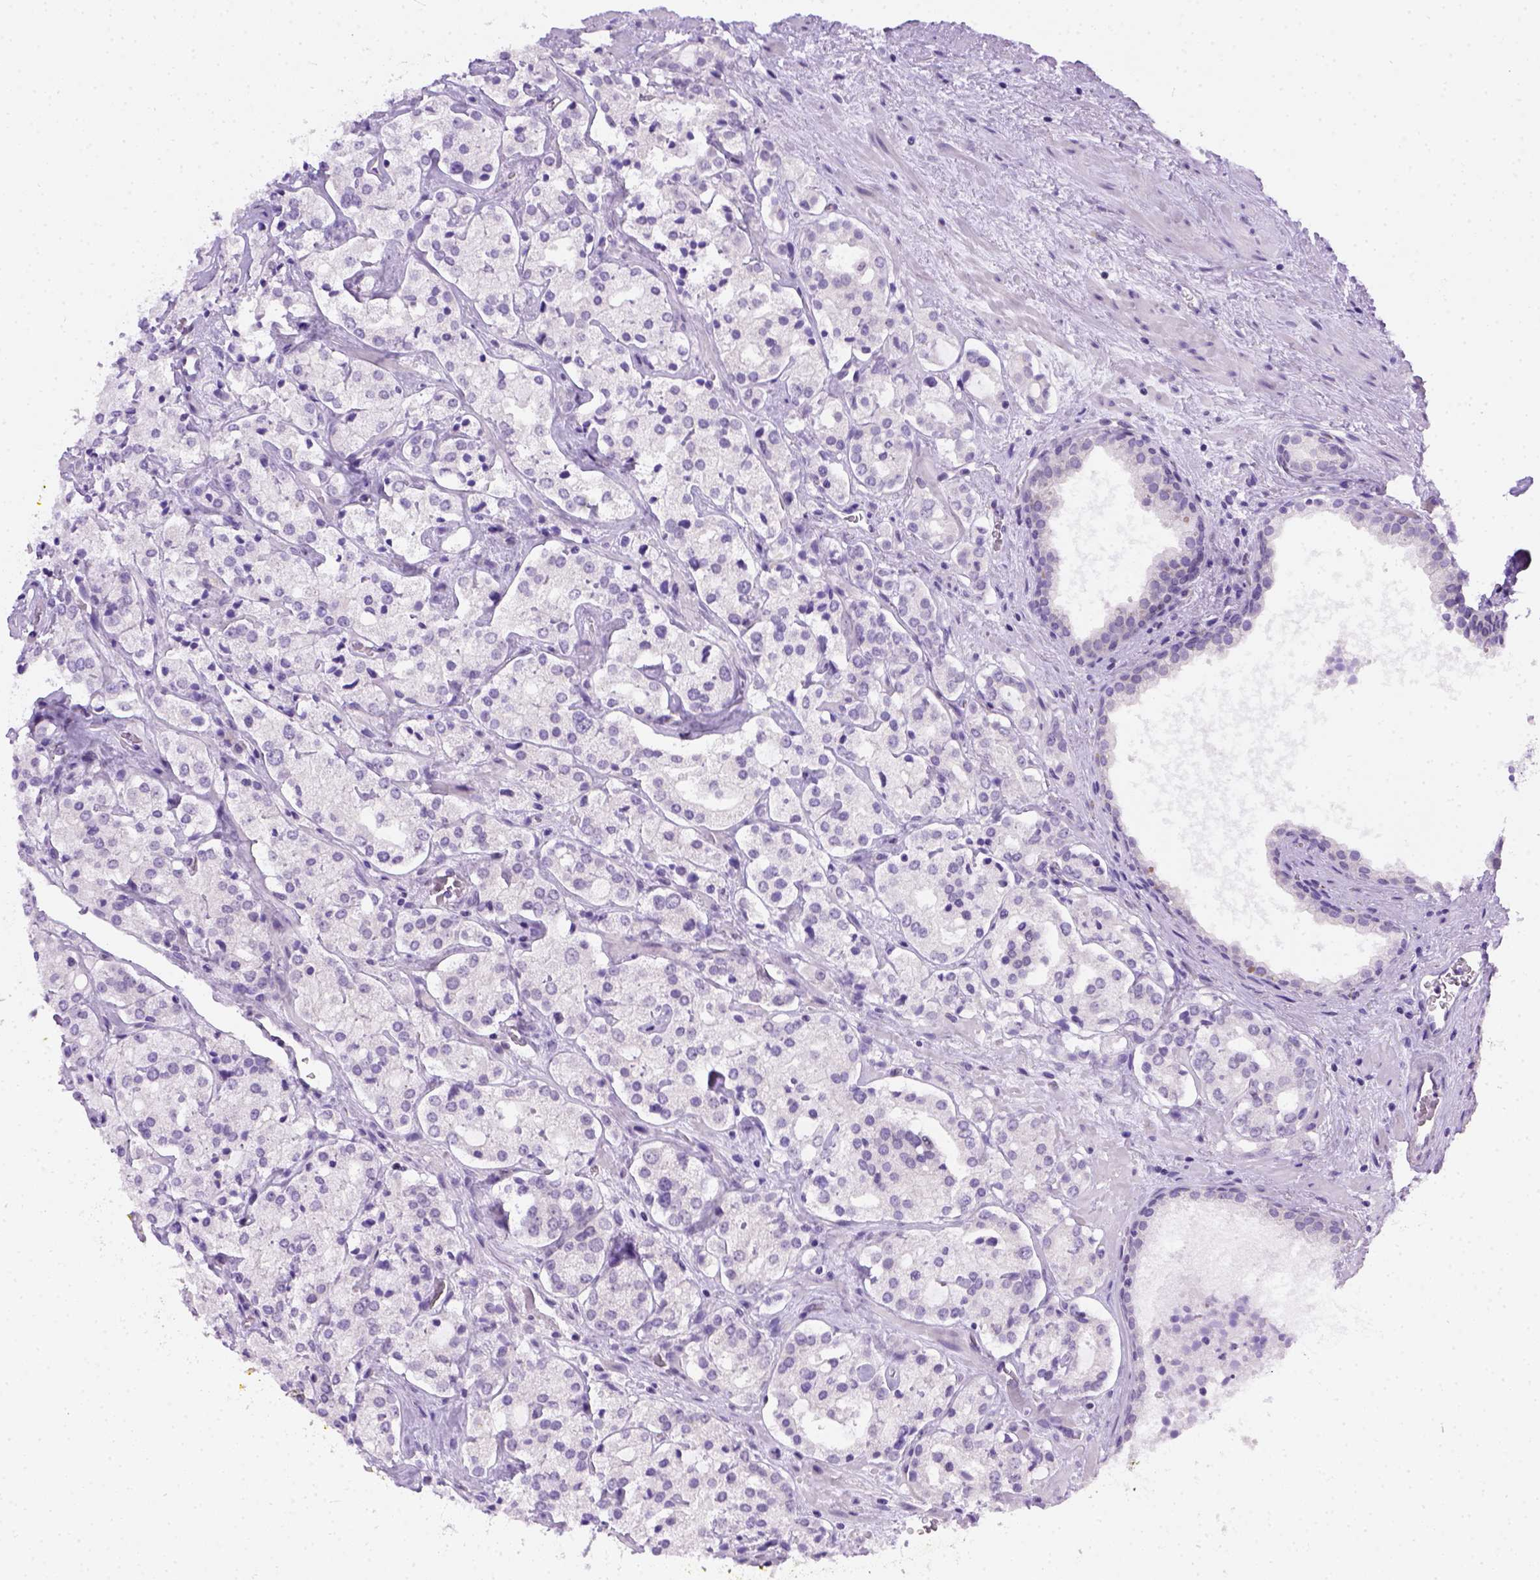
{"staining": {"intensity": "negative", "quantity": "none", "location": "none"}, "tissue": "prostate cancer", "cell_type": "Tumor cells", "image_type": "cancer", "snomed": [{"axis": "morphology", "description": "Adenocarcinoma, NOS"}, {"axis": "topography", "description": "Prostate"}], "caption": "Prostate cancer was stained to show a protein in brown. There is no significant staining in tumor cells.", "gene": "FAM184B", "patient": {"sex": "male", "age": 66}}